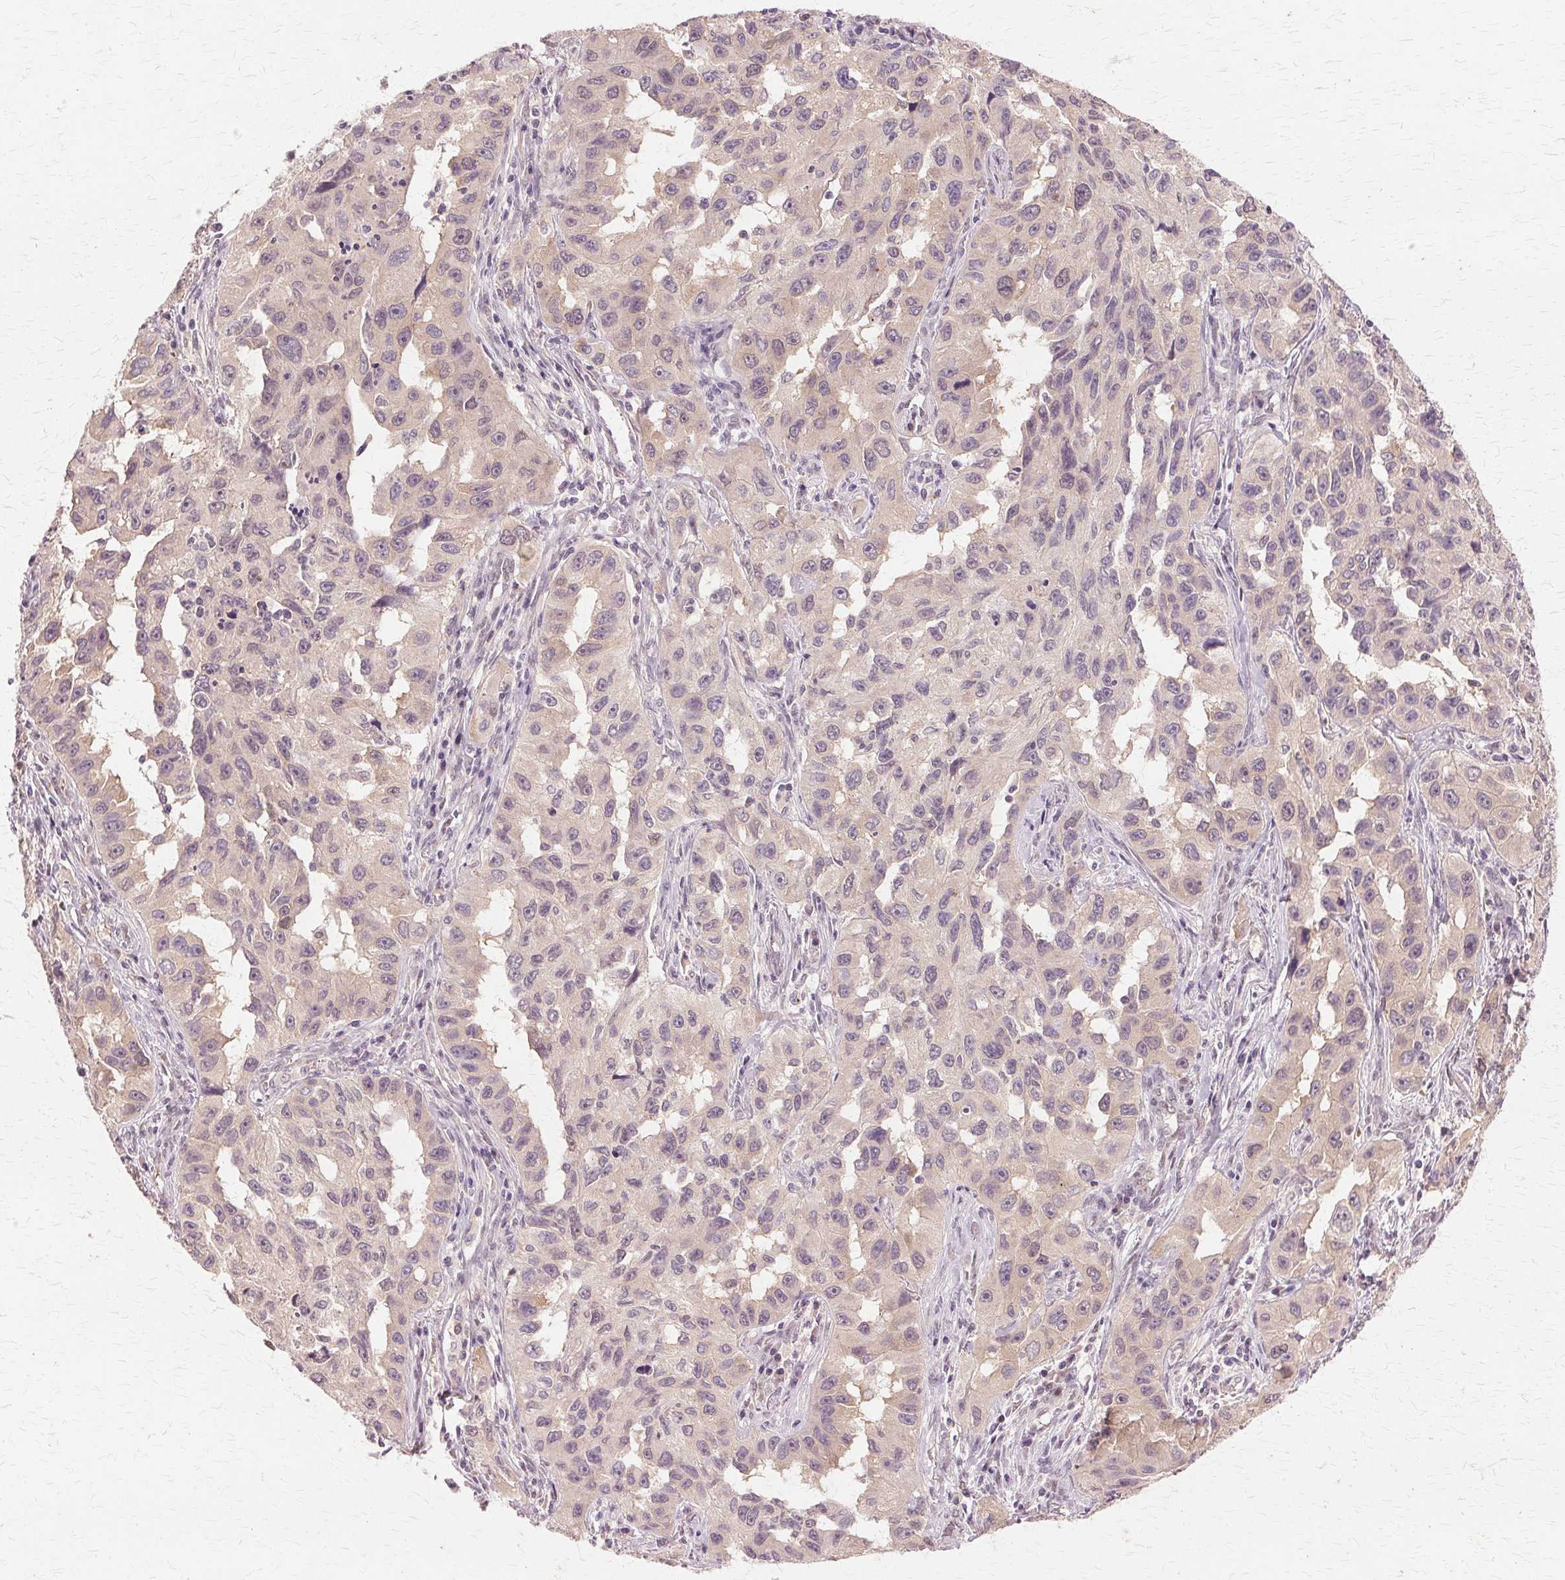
{"staining": {"intensity": "weak", "quantity": "<25%", "location": "nuclear"}, "tissue": "lung cancer", "cell_type": "Tumor cells", "image_type": "cancer", "snomed": [{"axis": "morphology", "description": "Adenocarcinoma, NOS"}, {"axis": "topography", "description": "Lung"}], "caption": "Tumor cells are negative for protein expression in human lung adenocarcinoma.", "gene": "PRMT5", "patient": {"sex": "female", "age": 73}}